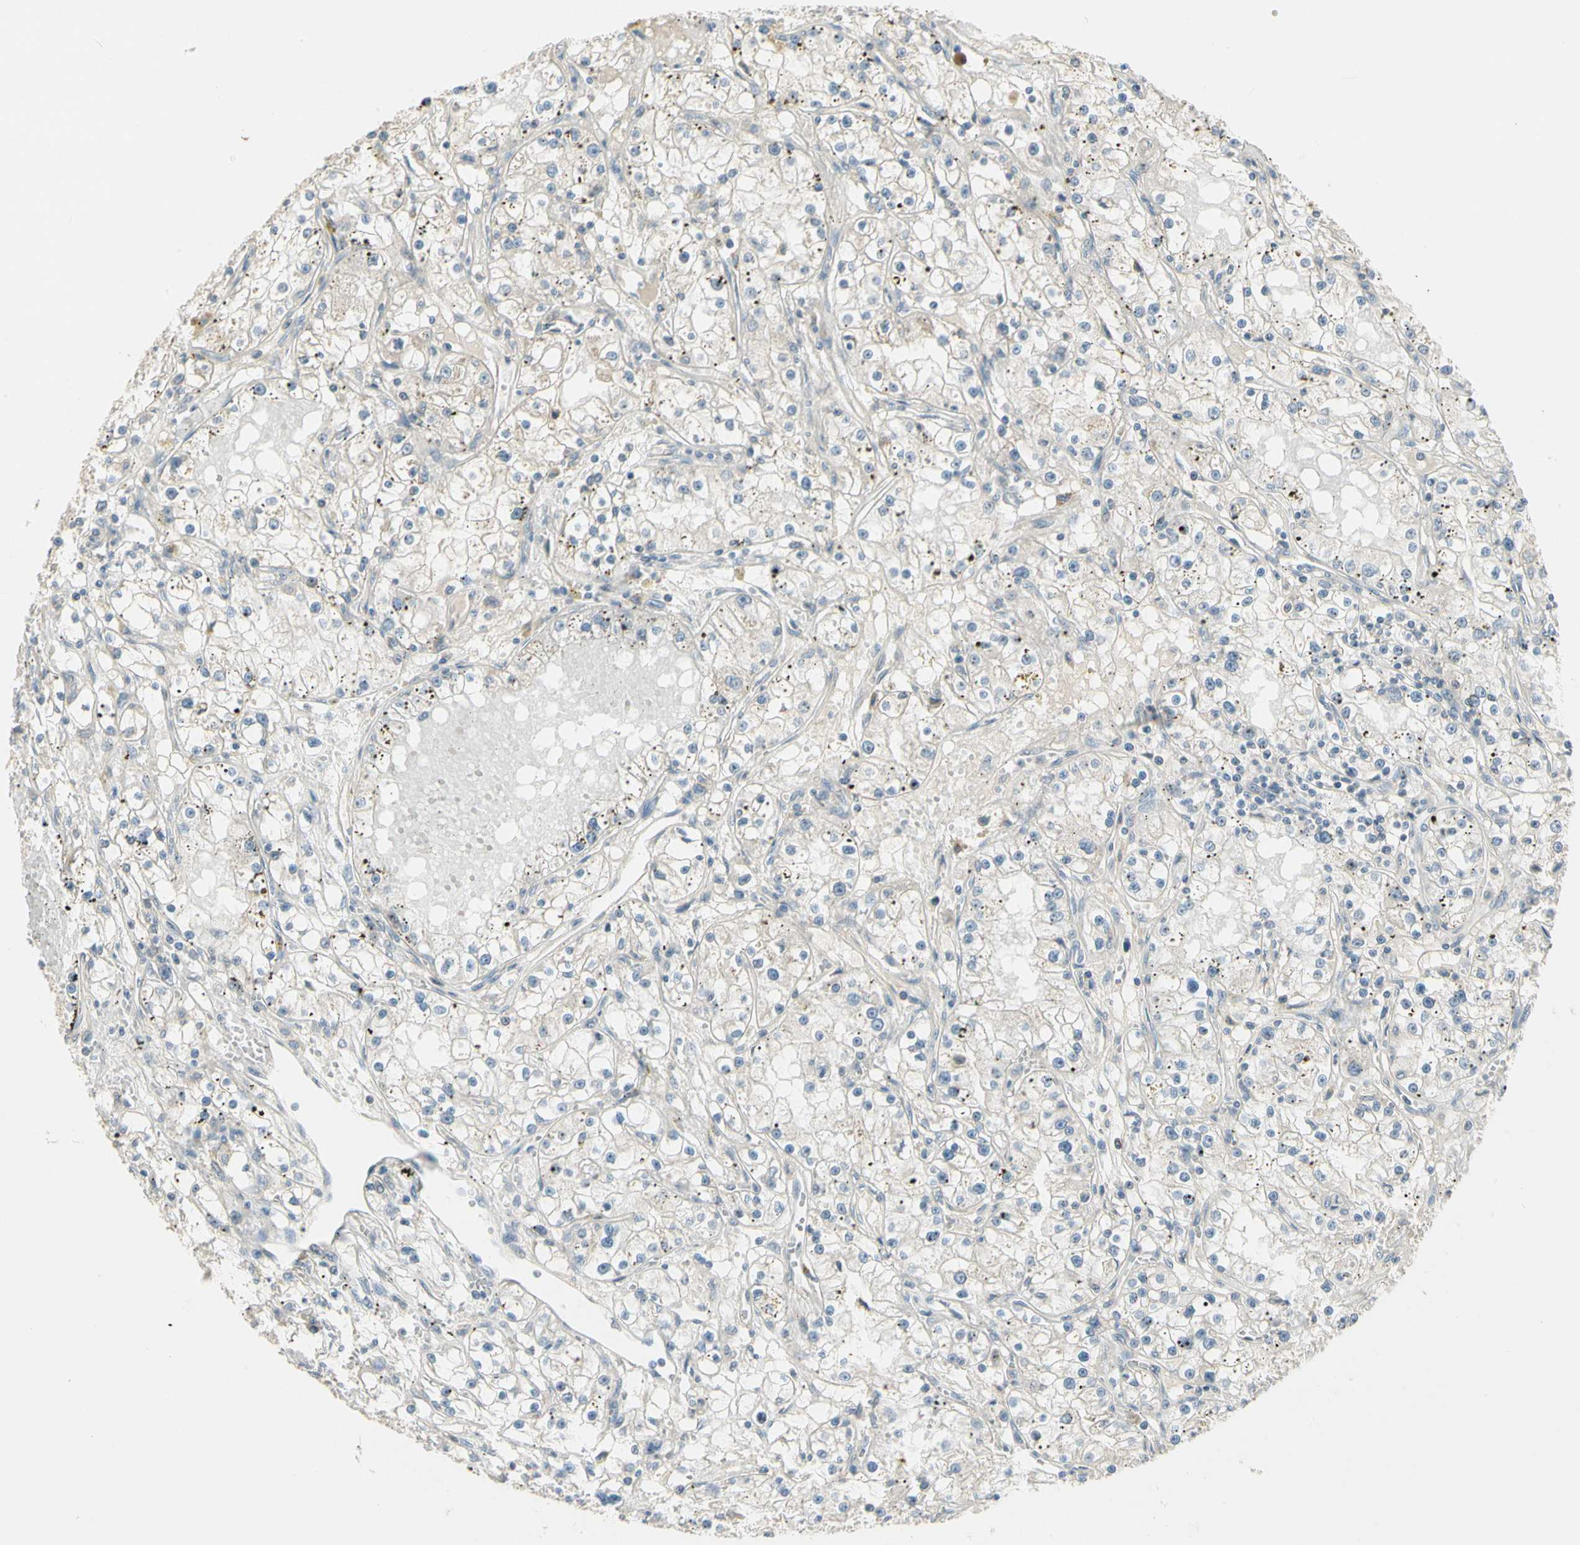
{"staining": {"intensity": "weak", "quantity": "<25%", "location": "cytoplasmic/membranous"}, "tissue": "renal cancer", "cell_type": "Tumor cells", "image_type": "cancer", "snomed": [{"axis": "morphology", "description": "Adenocarcinoma, NOS"}, {"axis": "topography", "description": "Kidney"}], "caption": "IHC photomicrograph of neoplastic tissue: human renal adenocarcinoma stained with DAB (3,3'-diaminobenzidine) shows no significant protein expression in tumor cells. The staining is performed using DAB brown chromogen with nuclei counter-stained in using hematoxylin.", "gene": "PCDHB15", "patient": {"sex": "male", "age": 56}}